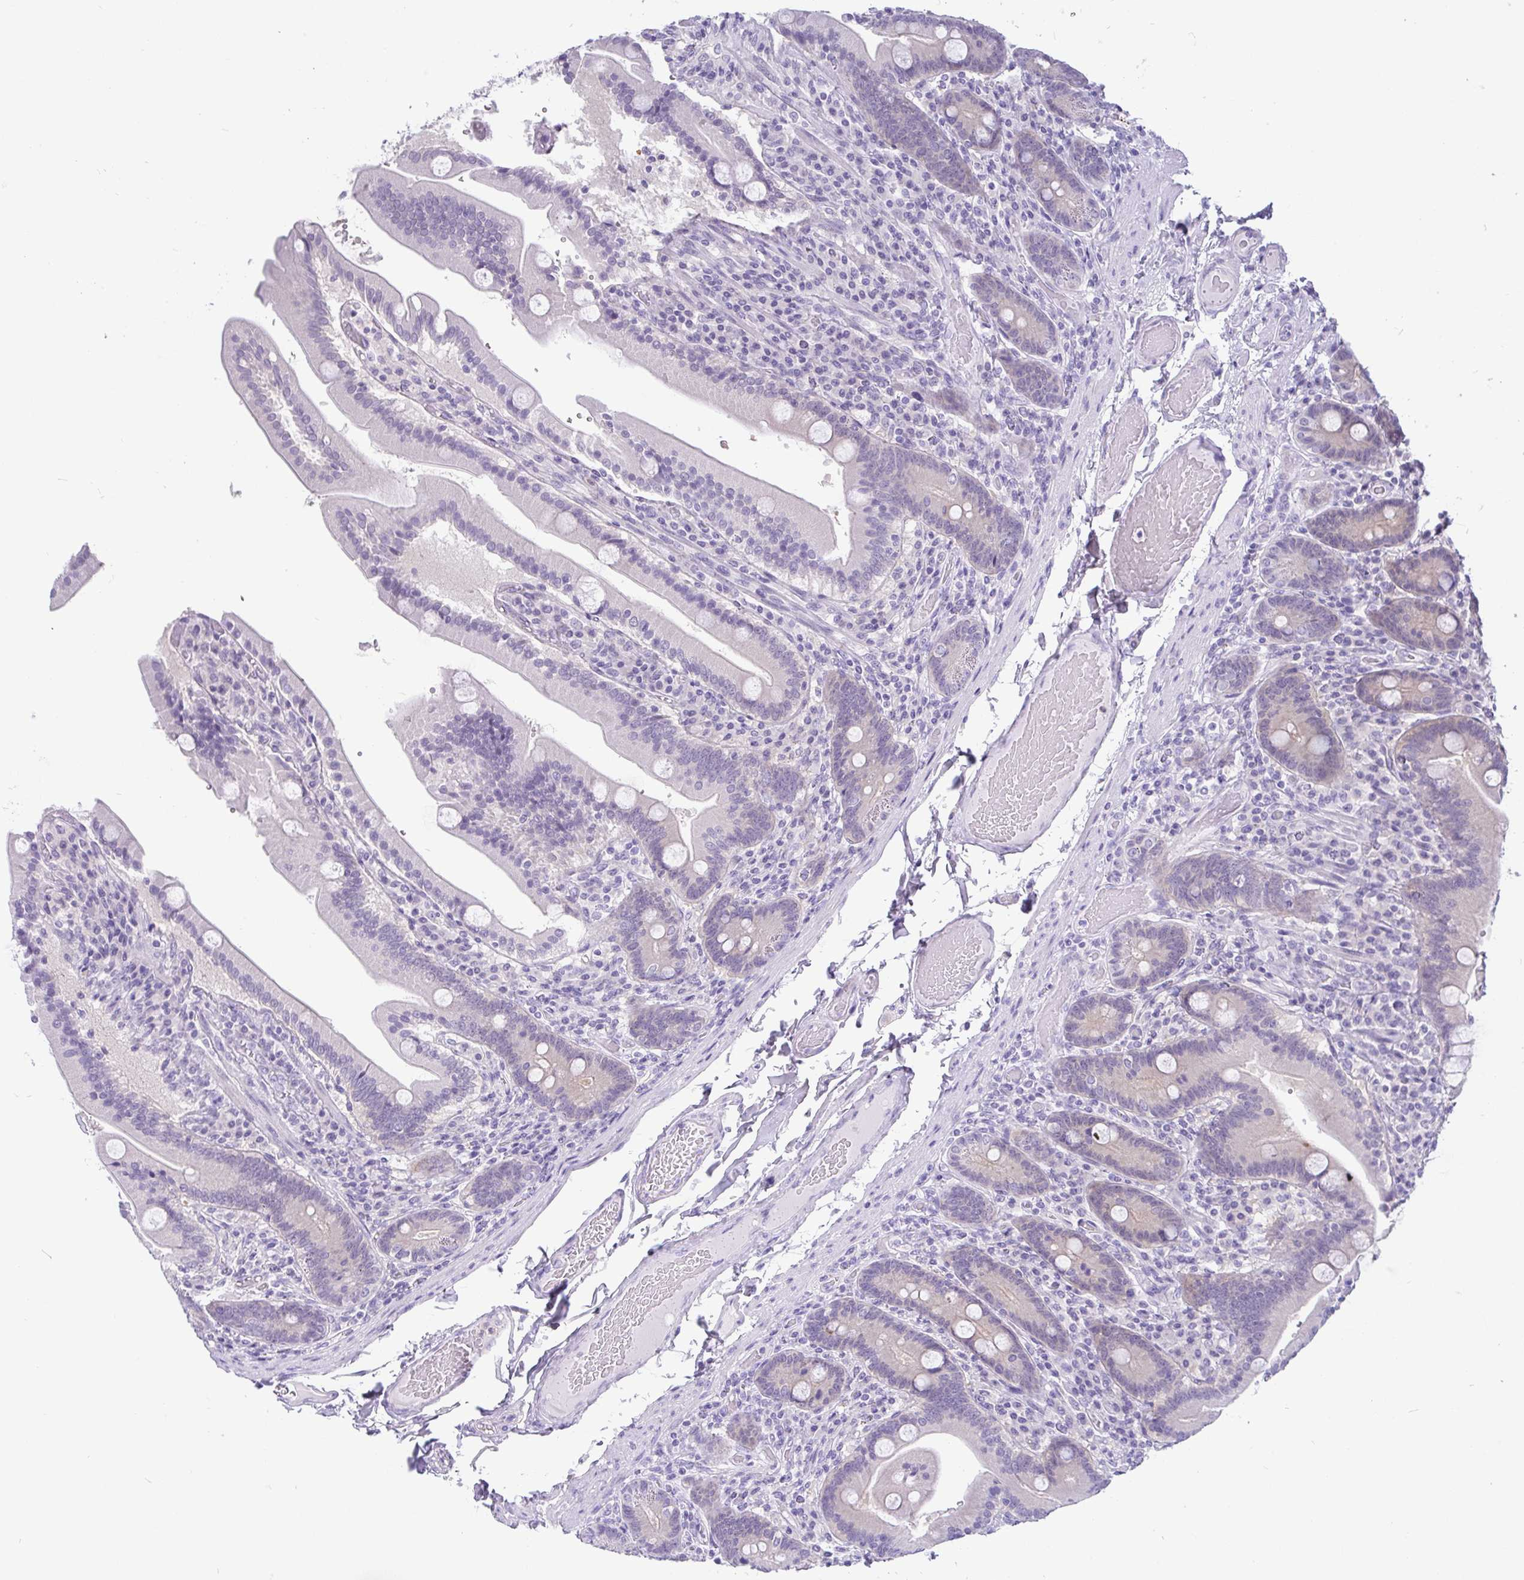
{"staining": {"intensity": "moderate", "quantity": "<25%", "location": "cytoplasmic/membranous"}, "tissue": "duodenum", "cell_type": "Glandular cells", "image_type": "normal", "snomed": [{"axis": "morphology", "description": "Normal tissue, NOS"}, {"axis": "topography", "description": "Duodenum"}], "caption": "Protein positivity by immunohistochemistry reveals moderate cytoplasmic/membranous expression in approximately <25% of glandular cells in benign duodenum.", "gene": "KIAA2013", "patient": {"sex": "female", "age": 62}}